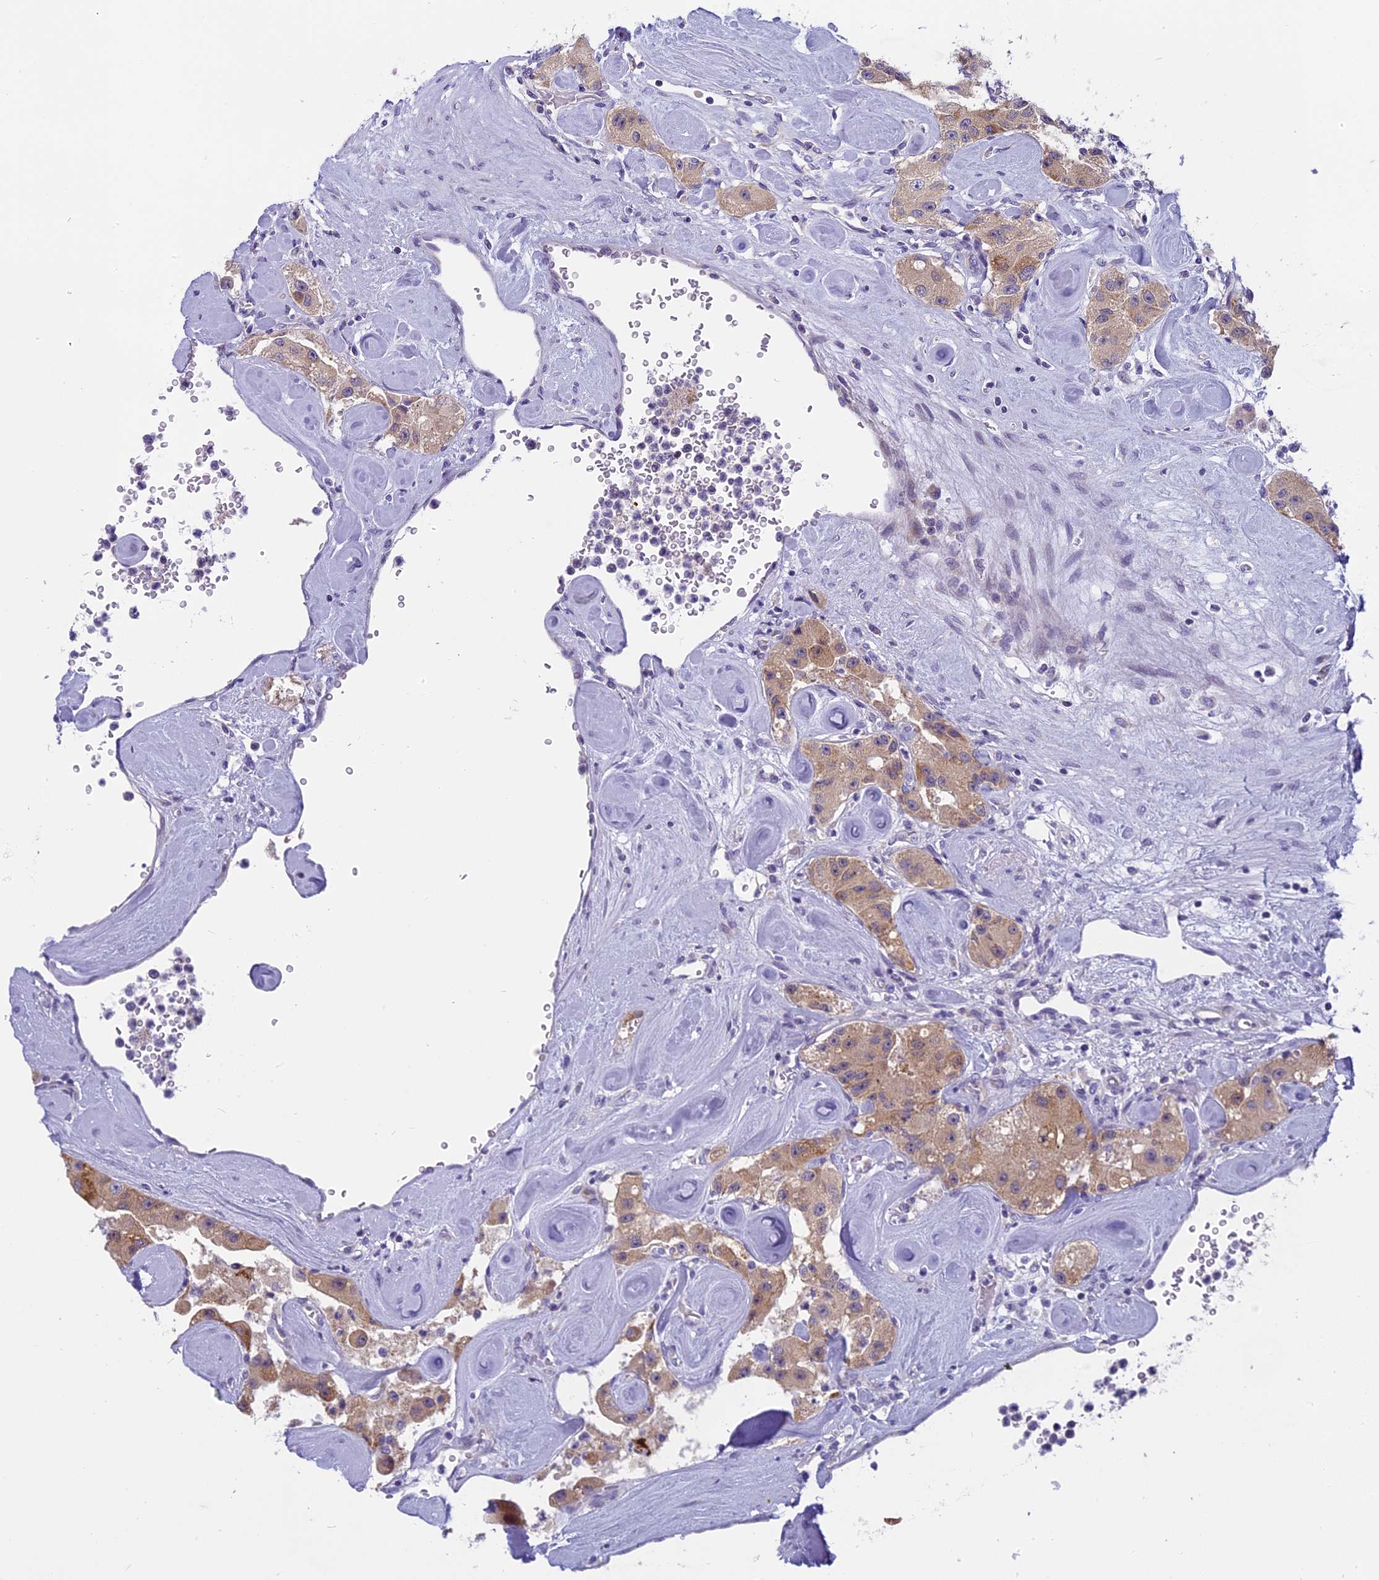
{"staining": {"intensity": "weak", "quantity": ">75%", "location": "cytoplasmic/membranous"}, "tissue": "carcinoid", "cell_type": "Tumor cells", "image_type": "cancer", "snomed": [{"axis": "morphology", "description": "Carcinoid, malignant, NOS"}, {"axis": "topography", "description": "Pancreas"}], "caption": "Immunohistochemical staining of carcinoid exhibits weak cytoplasmic/membranous protein expression in about >75% of tumor cells. (DAB = brown stain, brightfield microscopy at high magnification).", "gene": "ARHGEF37", "patient": {"sex": "male", "age": 41}}